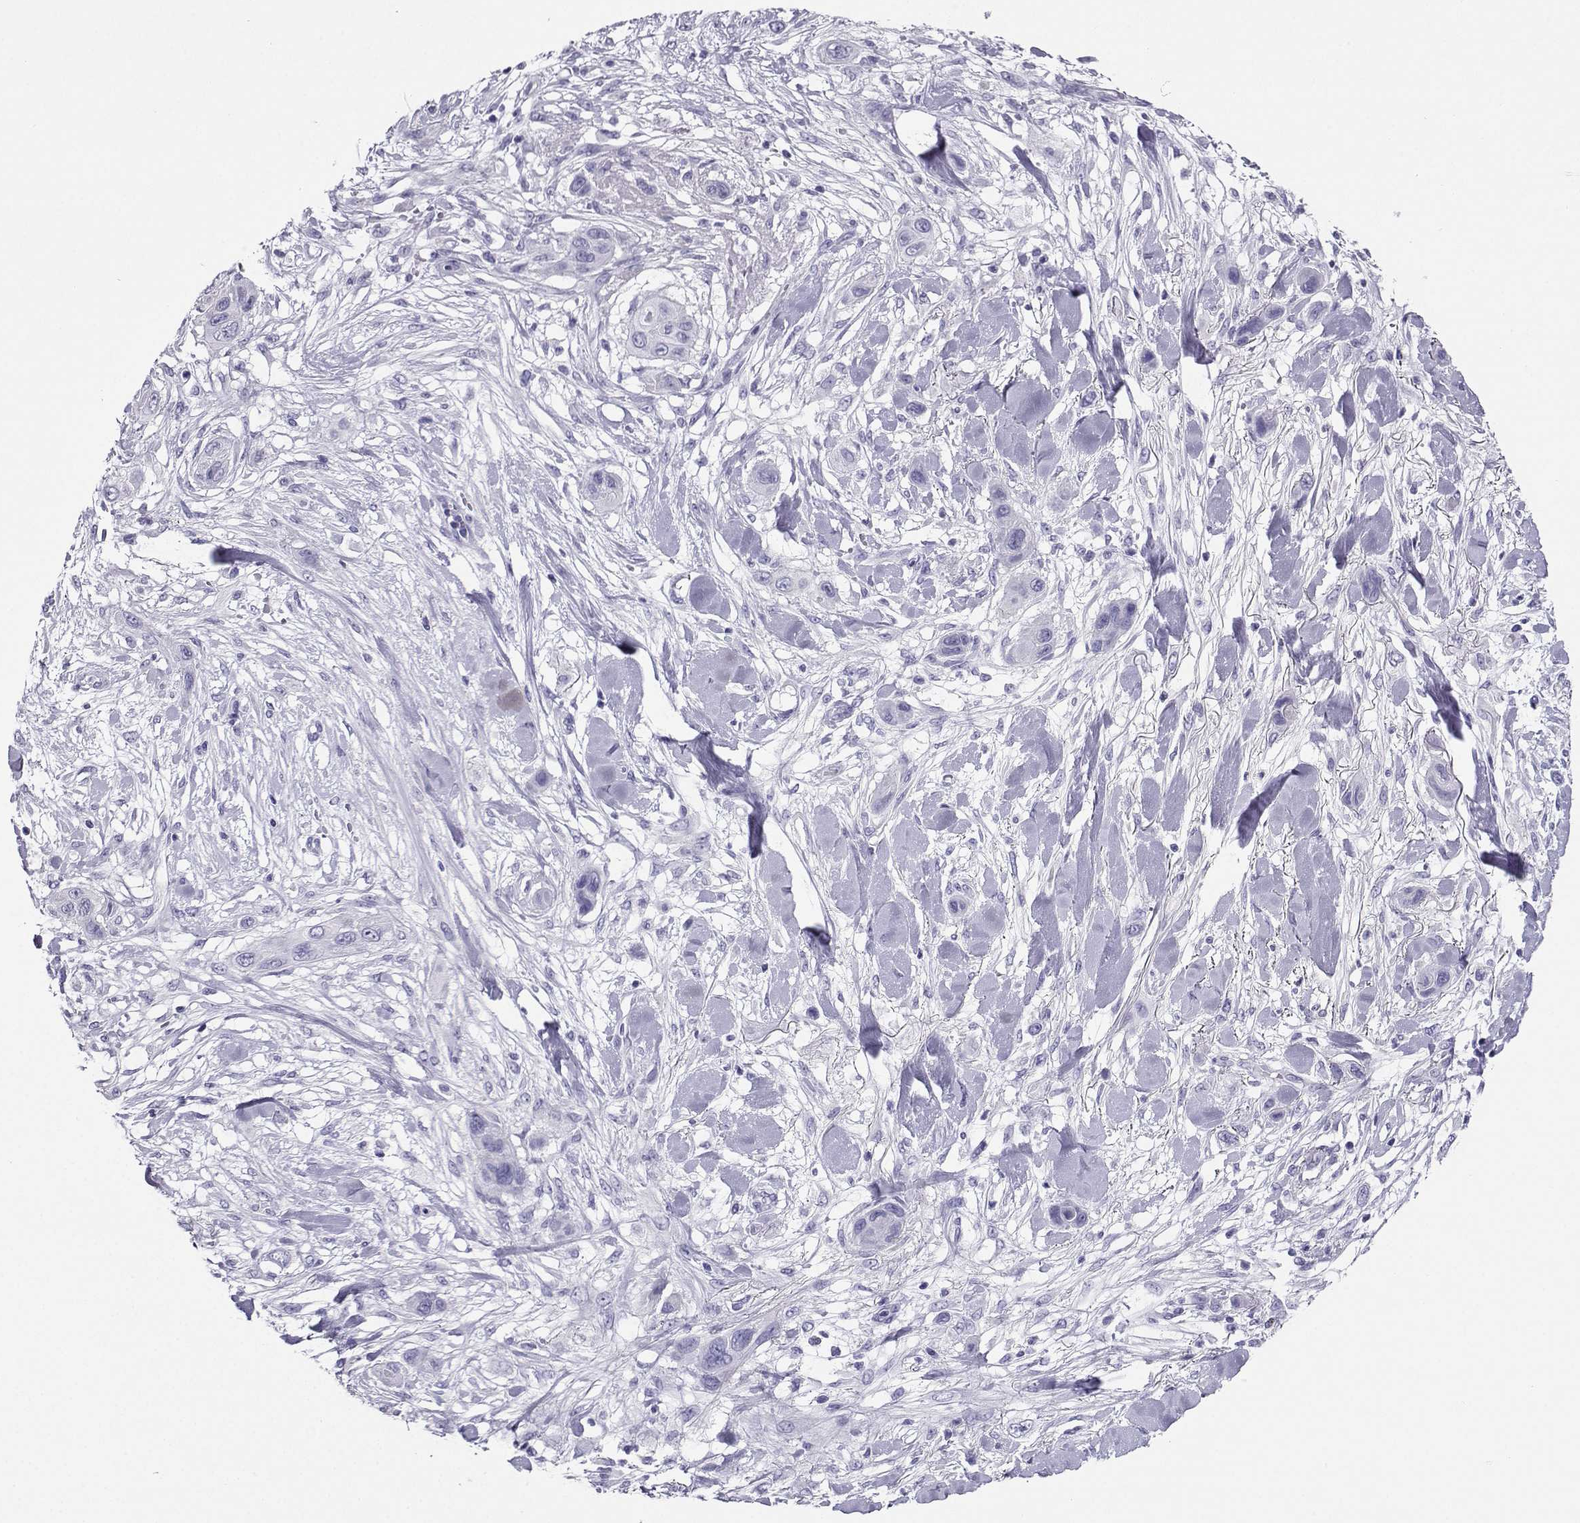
{"staining": {"intensity": "negative", "quantity": "none", "location": "none"}, "tissue": "skin cancer", "cell_type": "Tumor cells", "image_type": "cancer", "snomed": [{"axis": "morphology", "description": "Squamous cell carcinoma, NOS"}, {"axis": "topography", "description": "Skin"}], "caption": "Photomicrograph shows no protein expression in tumor cells of skin cancer (squamous cell carcinoma) tissue.", "gene": "CD109", "patient": {"sex": "male", "age": 79}}